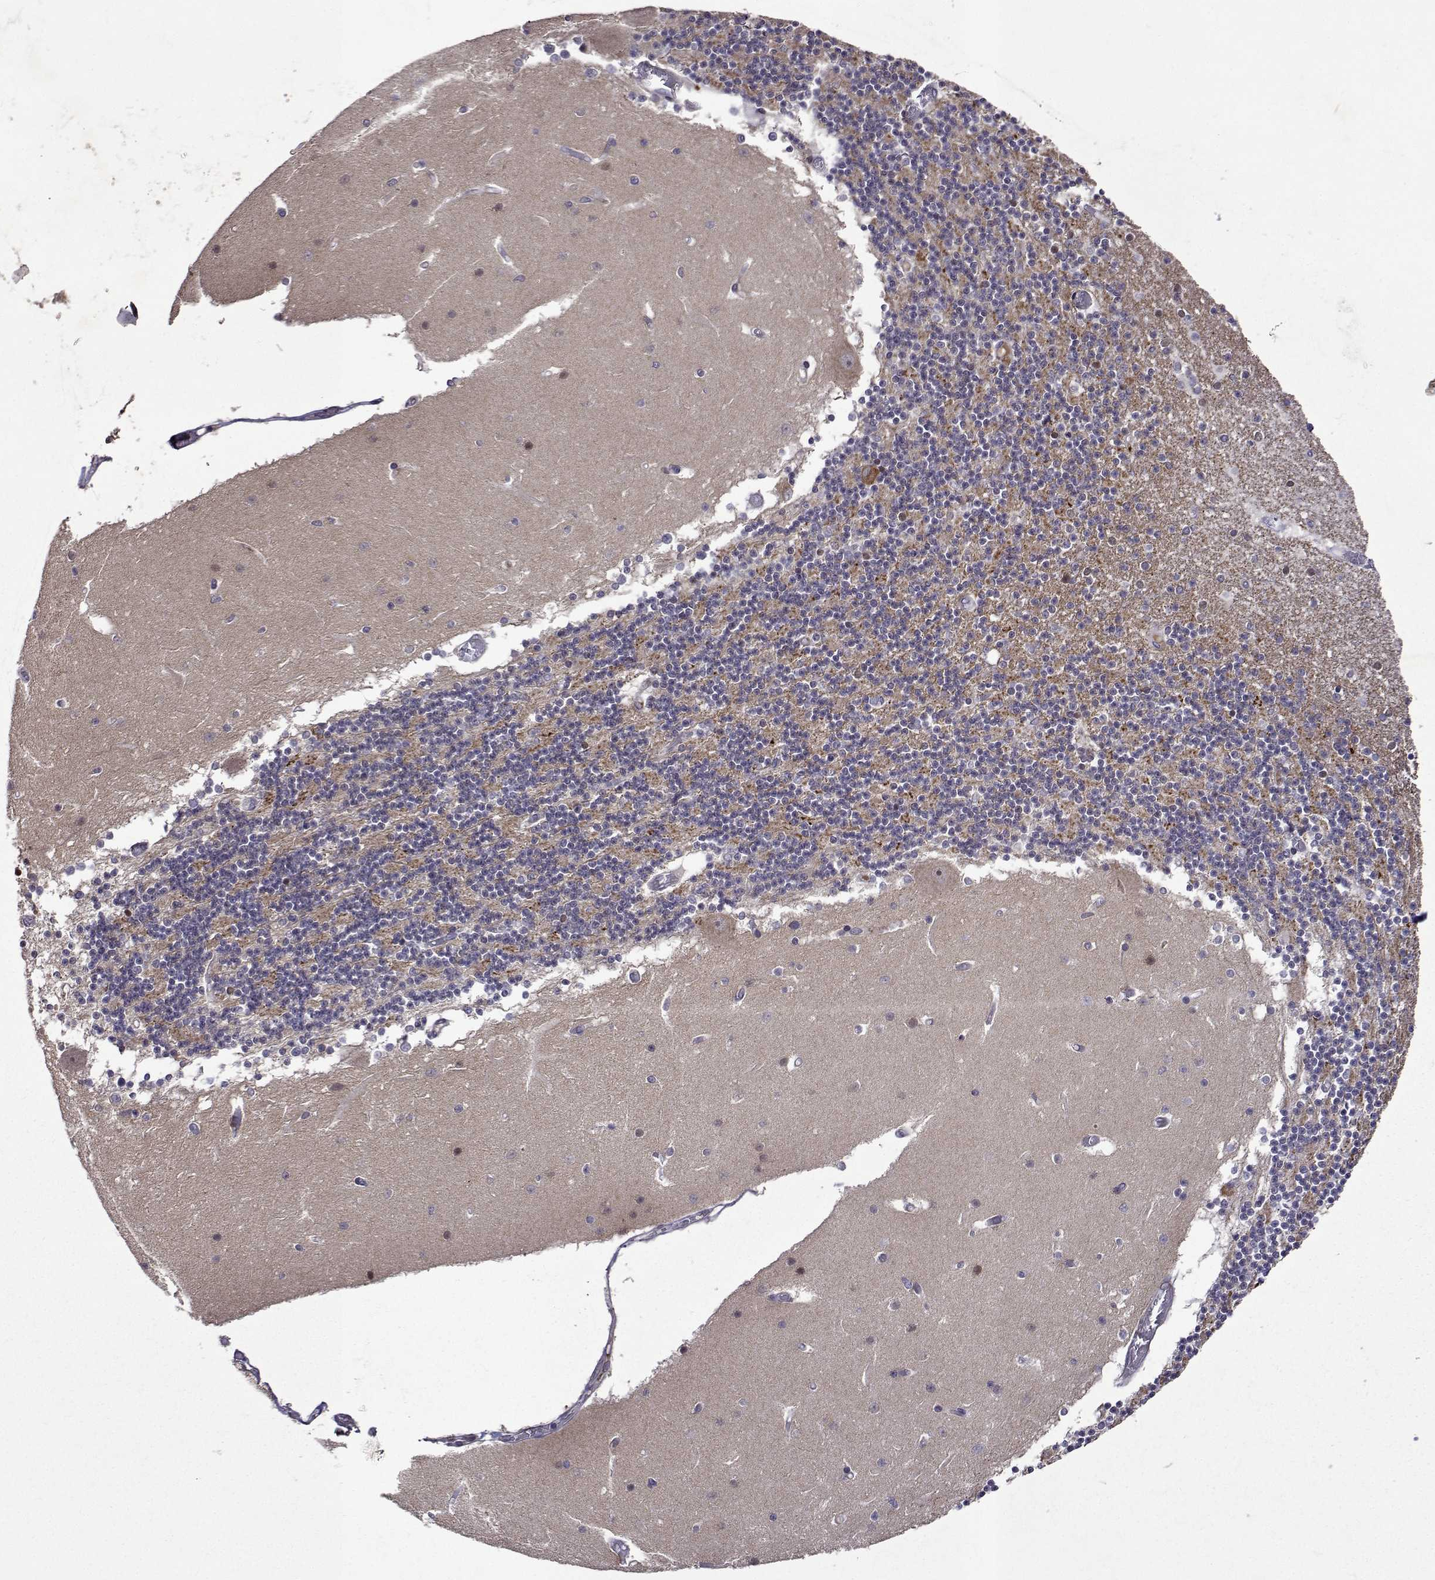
{"staining": {"intensity": "moderate", "quantity": ">75%", "location": "cytoplasmic/membranous"}, "tissue": "cerebellum", "cell_type": "Cells in granular layer", "image_type": "normal", "snomed": [{"axis": "morphology", "description": "Normal tissue, NOS"}, {"axis": "topography", "description": "Cerebellum"}], "caption": "A brown stain shows moderate cytoplasmic/membranous expression of a protein in cells in granular layer of benign cerebellum. The staining was performed using DAB (3,3'-diaminobenzidine) to visualize the protein expression in brown, while the nuclei were stained in blue with hematoxylin (Magnification: 20x).", "gene": "TARBP2", "patient": {"sex": "female", "age": 28}}